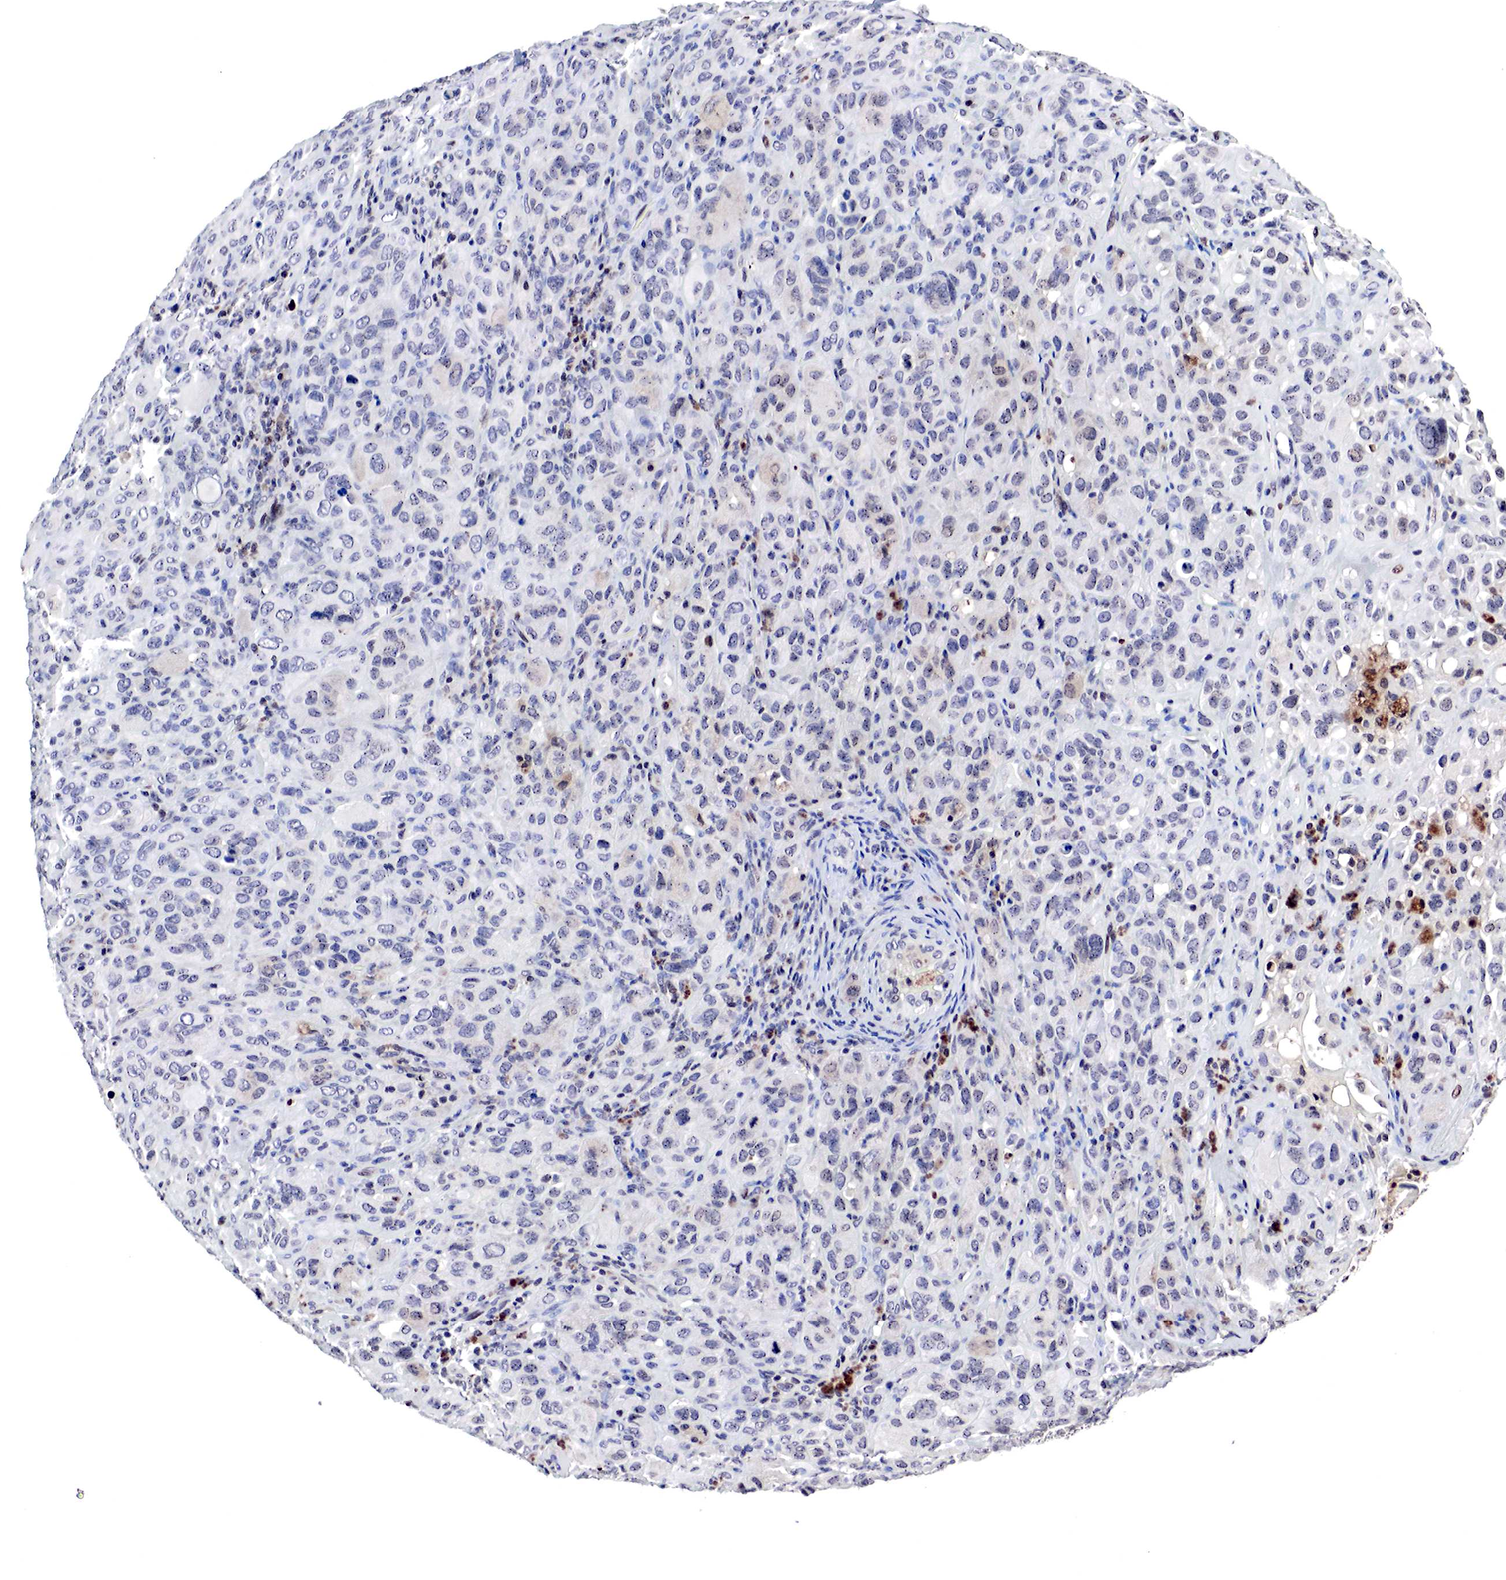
{"staining": {"intensity": "negative", "quantity": "none", "location": "none"}, "tissue": "melanoma", "cell_type": "Tumor cells", "image_type": "cancer", "snomed": [{"axis": "morphology", "description": "Malignant melanoma, Metastatic site"}, {"axis": "topography", "description": "Skin"}], "caption": "The micrograph exhibits no staining of tumor cells in melanoma.", "gene": "DACH2", "patient": {"sex": "male", "age": 32}}